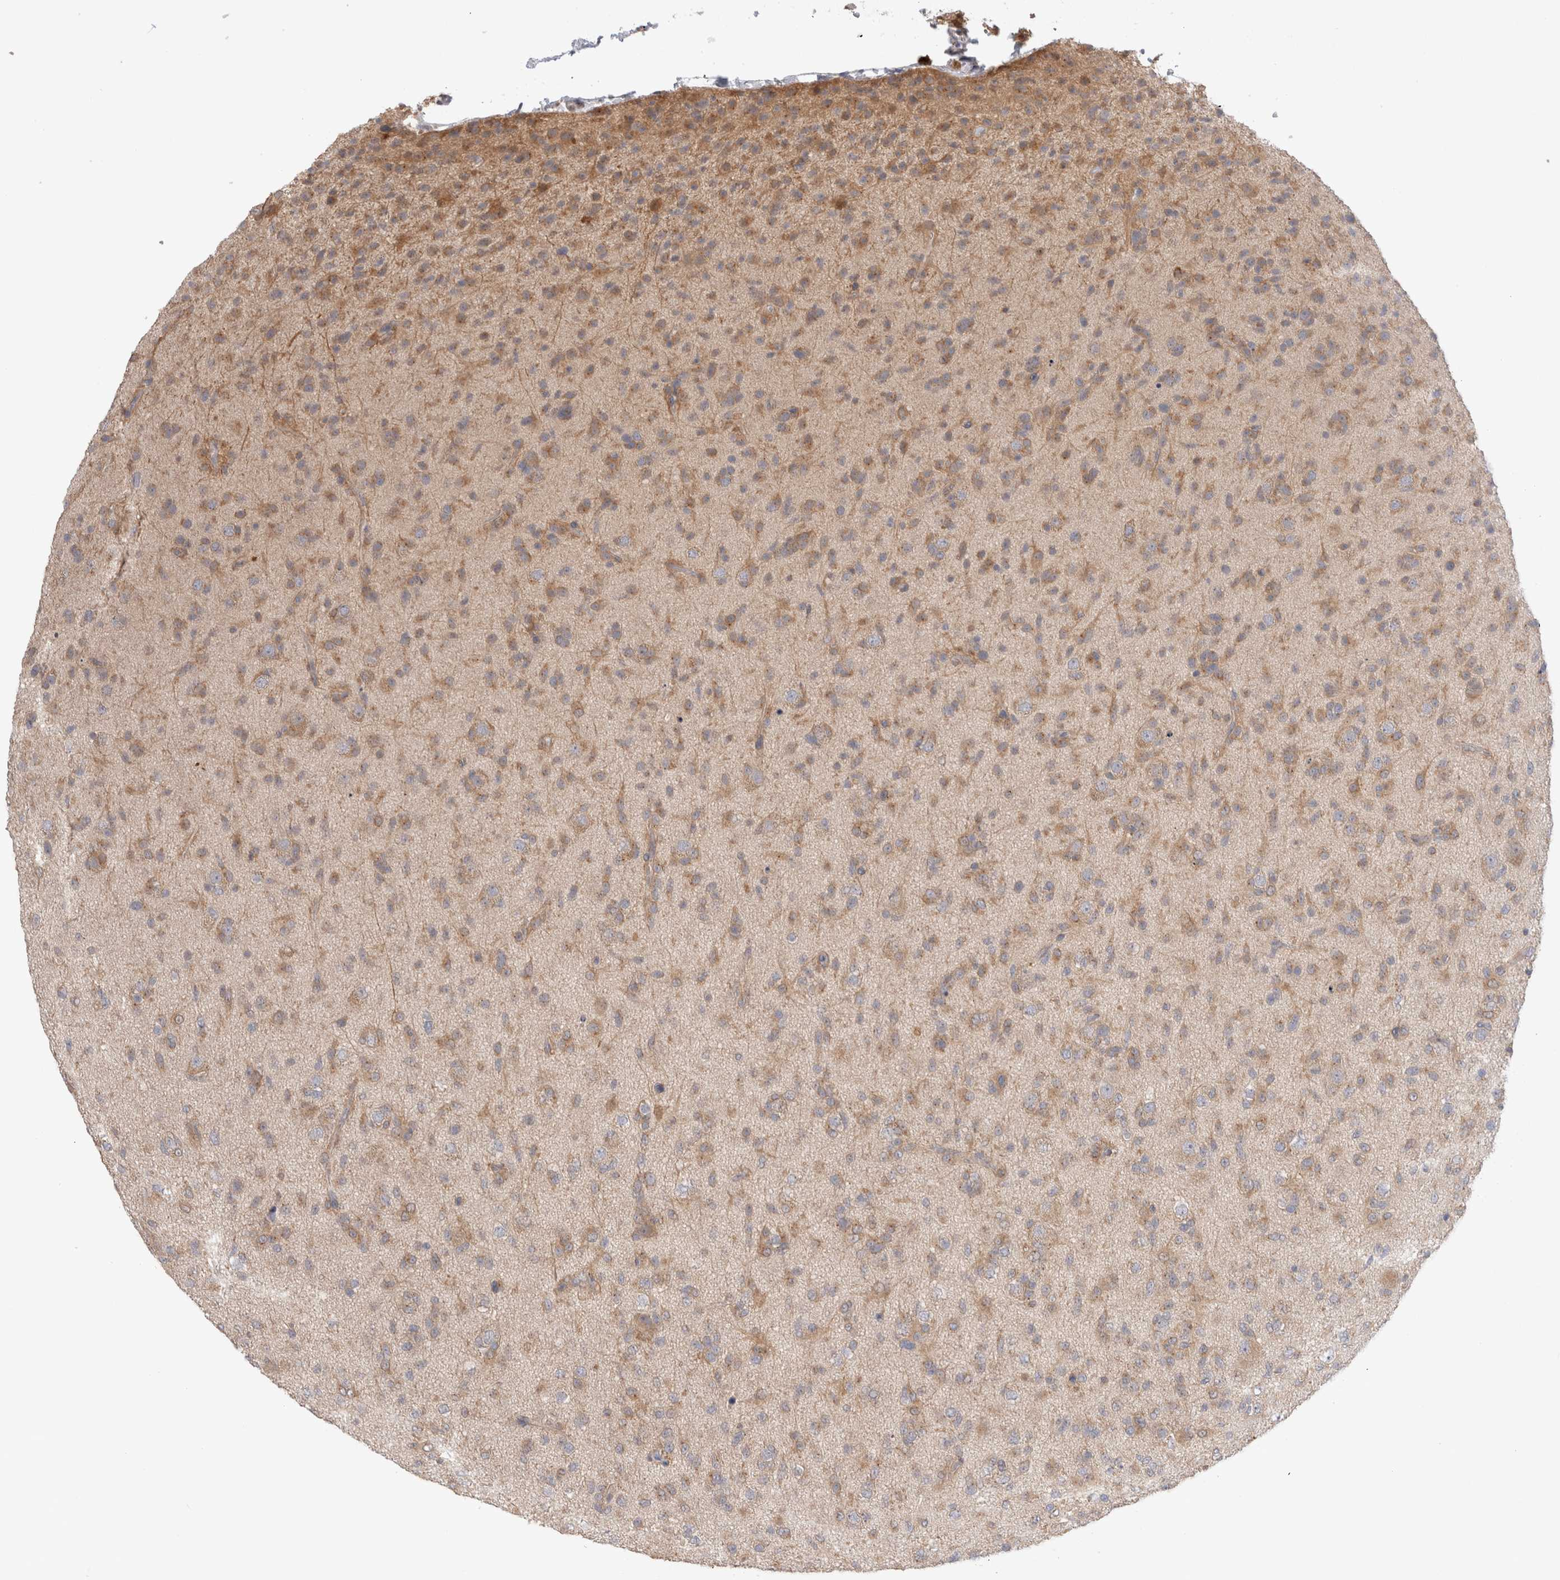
{"staining": {"intensity": "weak", "quantity": ">75%", "location": "cytoplasmic/membranous"}, "tissue": "glioma", "cell_type": "Tumor cells", "image_type": "cancer", "snomed": [{"axis": "morphology", "description": "Glioma, malignant, Low grade"}, {"axis": "topography", "description": "Brain"}], "caption": "The histopathology image displays staining of malignant glioma (low-grade), revealing weak cytoplasmic/membranous protein positivity (brown color) within tumor cells.", "gene": "IFT74", "patient": {"sex": "male", "age": 65}}